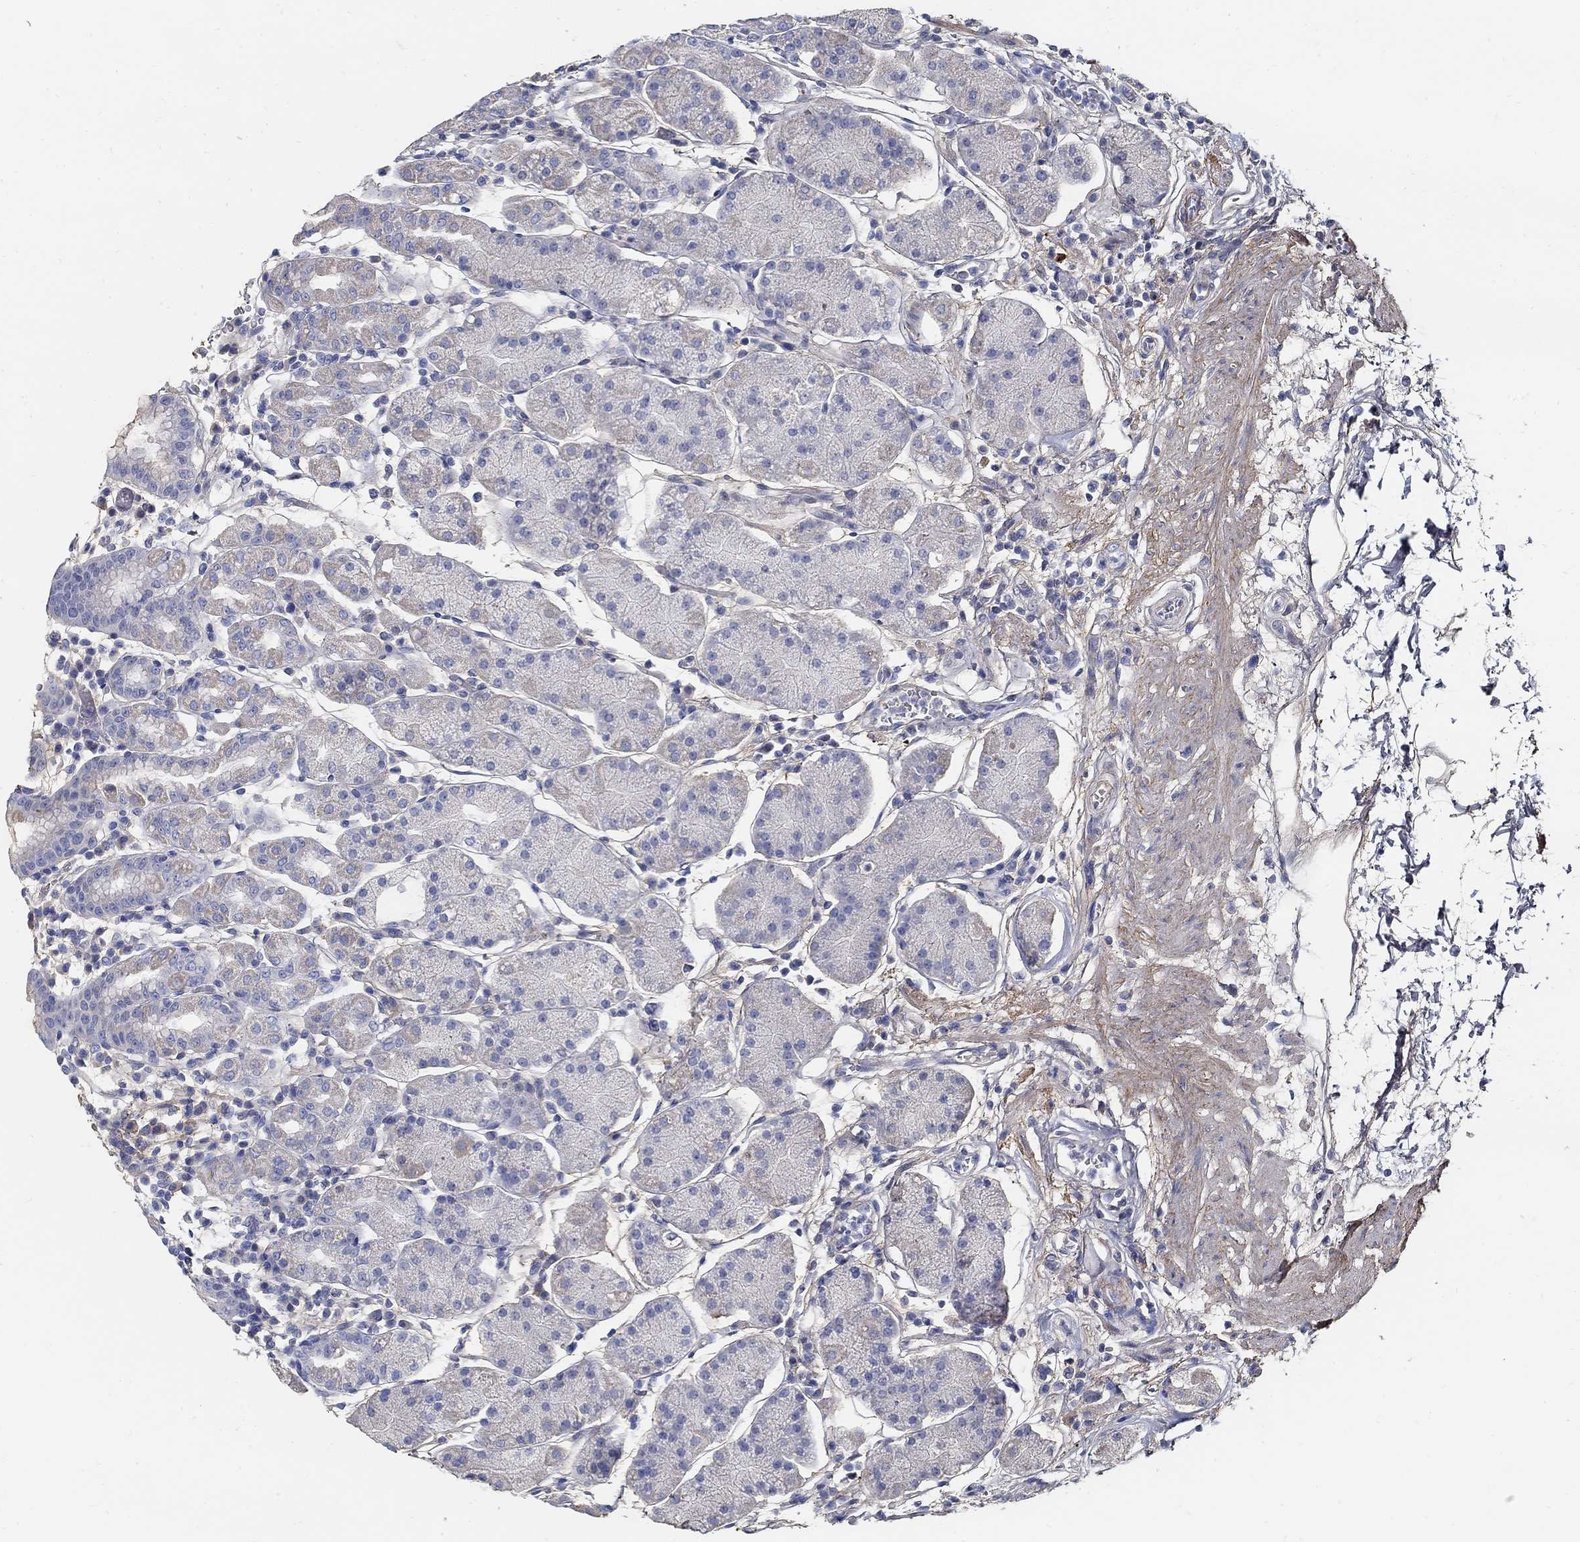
{"staining": {"intensity": "weak", "quantity": "<25%", "location": "cytoplasmic/membranous"}, "tissue": "stomach", "cell_type": "Glandular cells", "image_type": "normal", "snomed": [{"axis": "morphology", "description": "Normal tissue, NOS"}, {"axis": "topography", "description": "Stomach"}], "caption": "This is an IHC micrograph of benign stomach. There is no expression in glandular cells.", "gene": "TGFBI", "patient": {"sex": "male", "age": 54}}